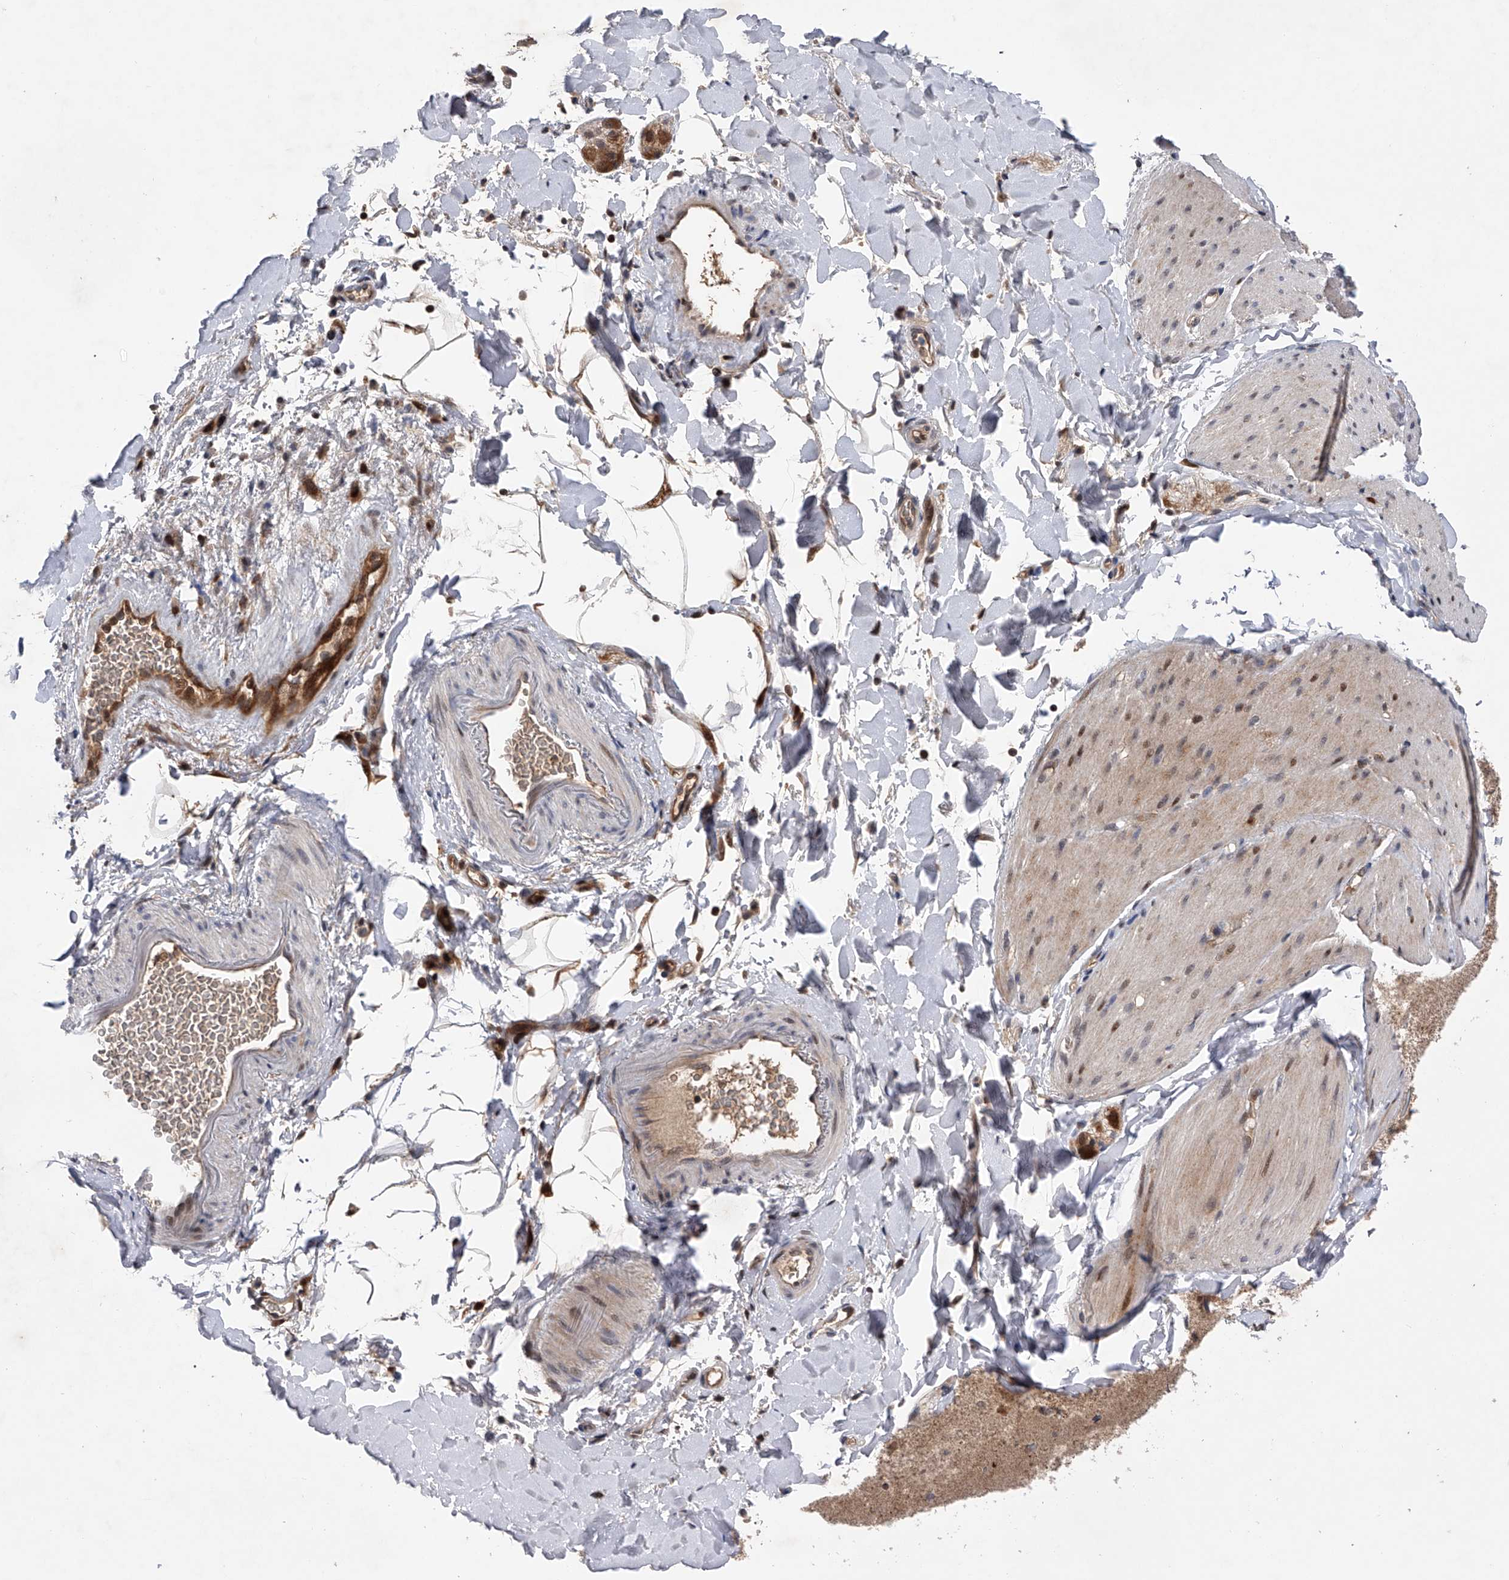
{"staining": {"intensity": "weak", "quantity": "25%-75%", "location": "cytoplasmic/membranous"}, "tissue": "smooth muscle", "cell_type": "Smooth muscle cells", "image_type": "normal", "snomed": [{"axis": "morphology", "description": "Normal tissue, NOS"}, {"axis": "topography", "description": "Smooth muscle"}, {"axis": "topography", "description": "Small intestine"}], "caption": "About 25%-75% of smooth muscle cells in unremarkable smooth muscle exhibit weak cytoplasmic/membranous protein positivity as visualized by brown immunohistochemical staining.", "gene": "RWDD2A", "patient": {"sex": "female", "age": 84}}